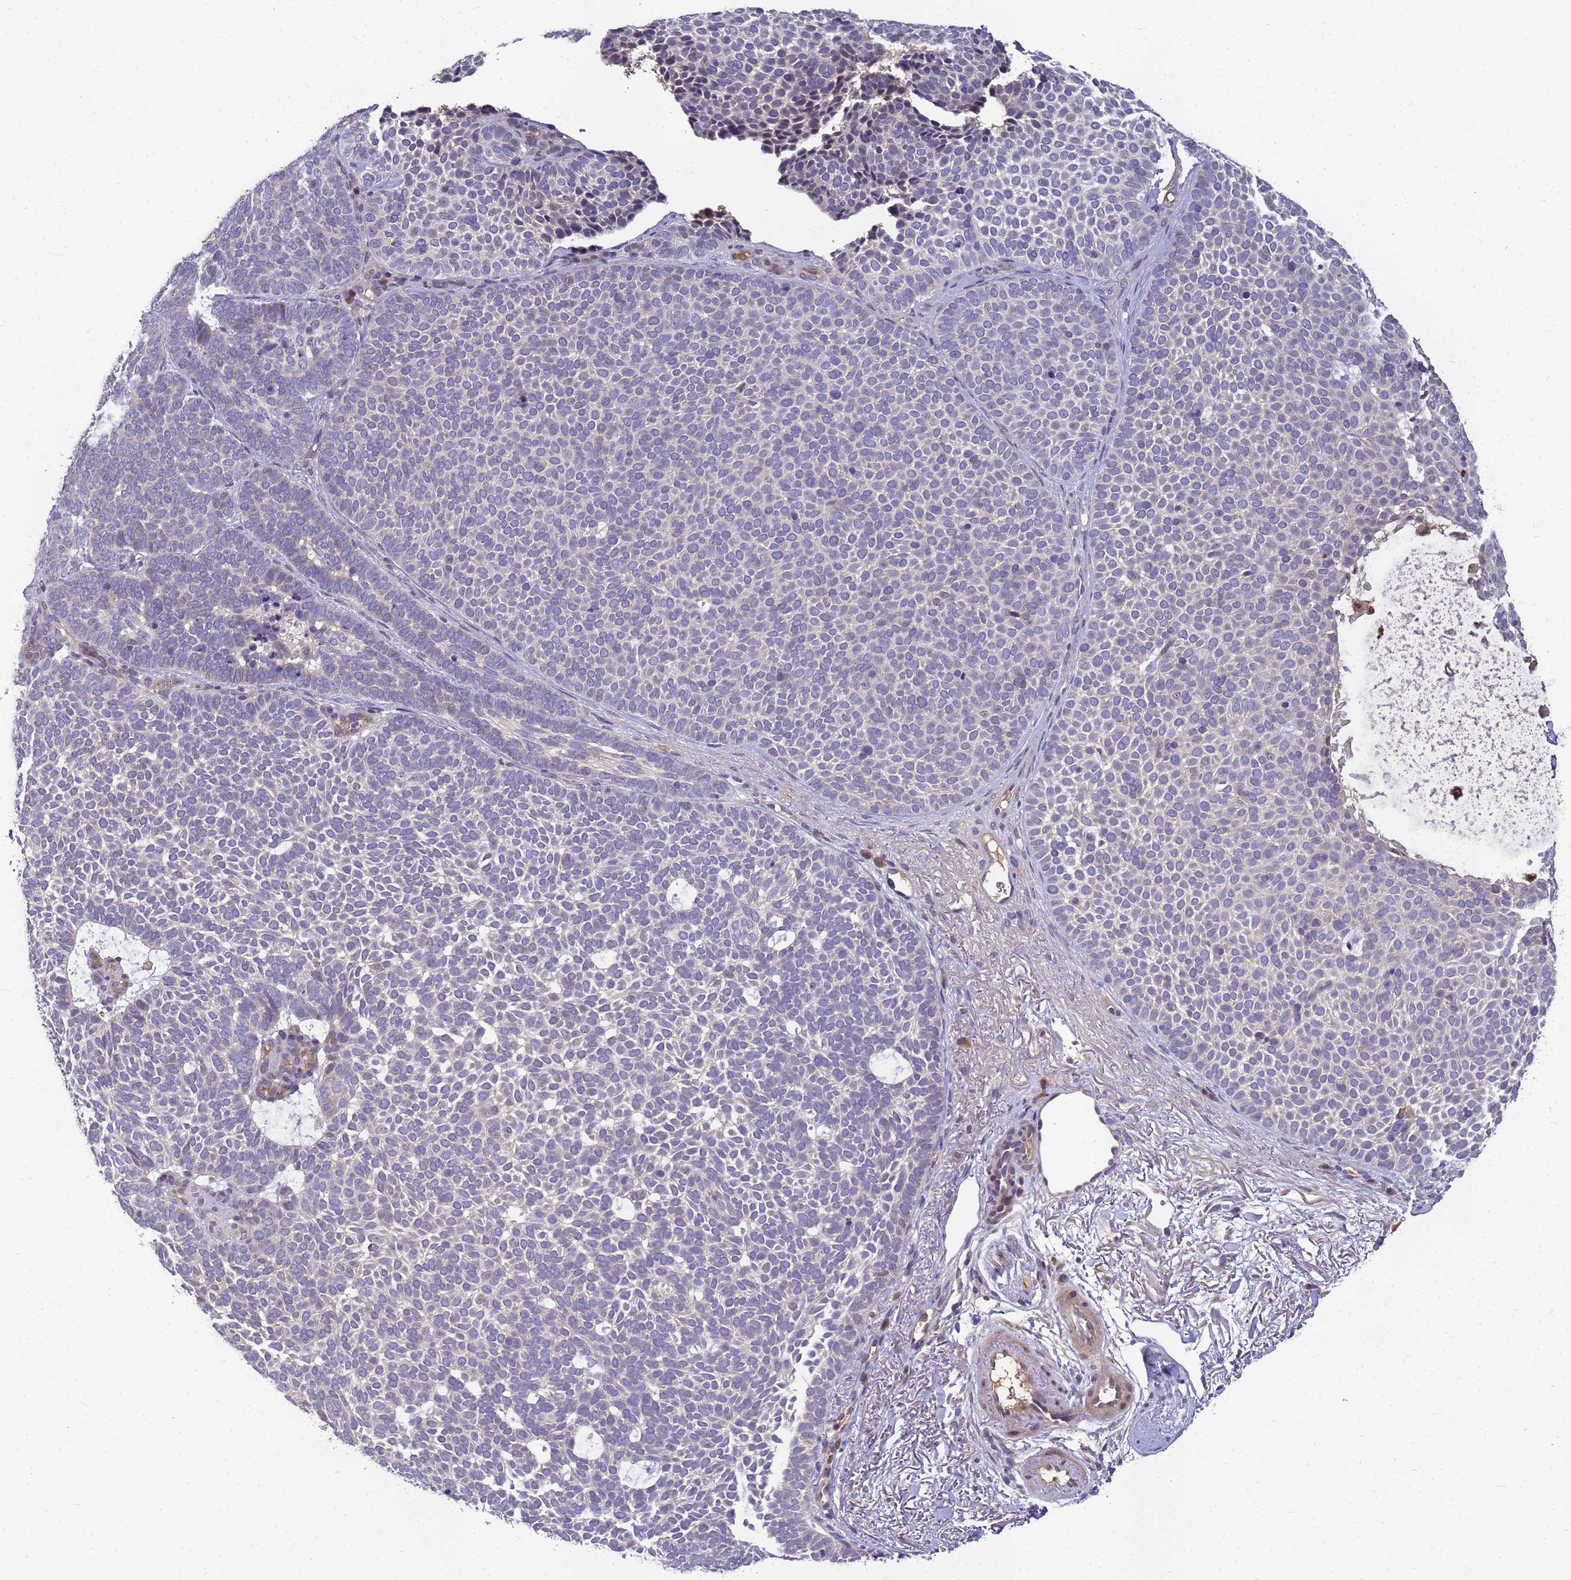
{"staining": {"intensity": "negative", "quantity": "none", "location": "none"}, "tissue": "skin cancer", "cell_type": "Tumor cells", "image_type": "cancer", "snomed": [{"axis": "morphology", "description": "Basal cell carcinoma"}, {"axis": "topography", "description": "Skin"}], "caption": "This is an IHC image of skin basal cell carcinoma. There is no positivity in tumor cells.", "gene": "TMEM74B", "patient": {"sex": "female", "age": 77}}